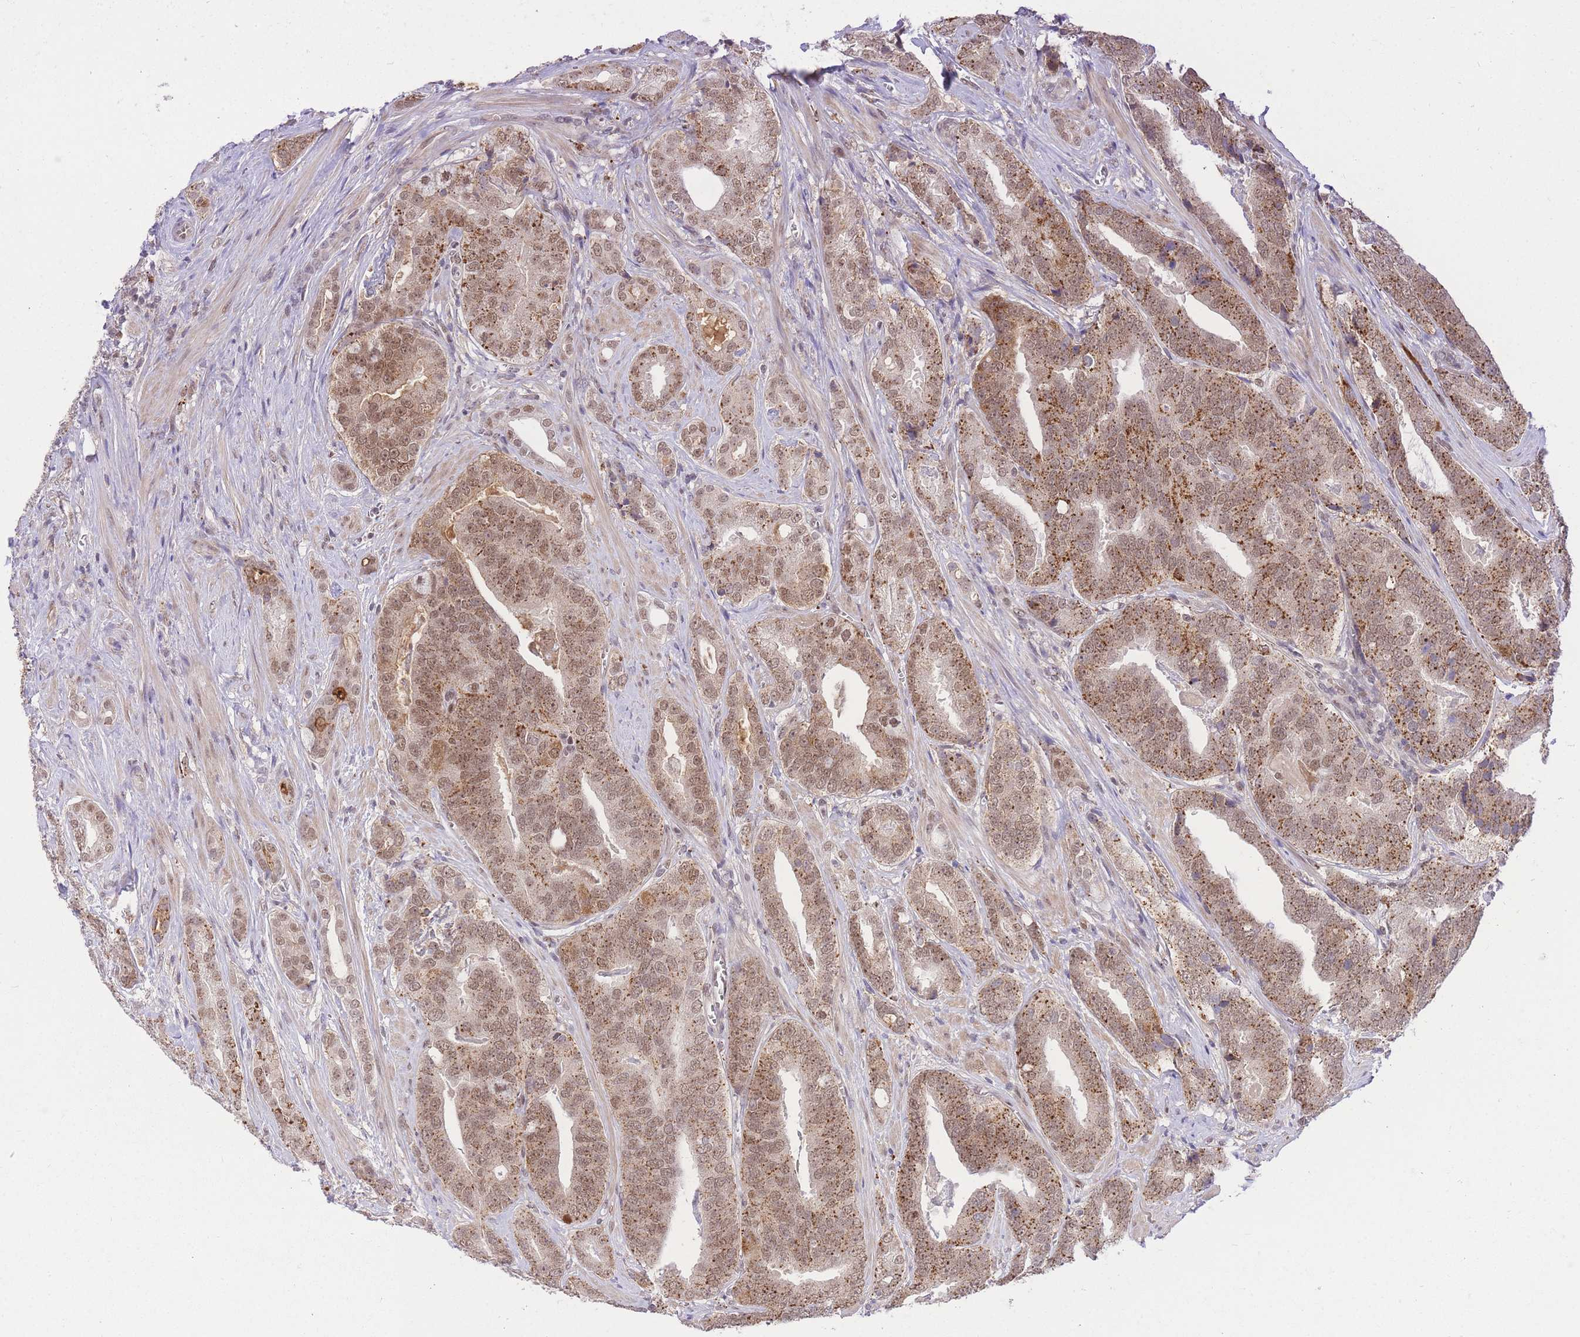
{"staining": {"intensity": "moderate", "quantity": ">75%", "location": "cytoplasmic/membranous,nuclear"}, "tissue": "prostate cancer", "cell_type": "Tumor cells", "image_type": "cancer", "snomed": [{"axis": "morphology", "description": "Adenocarcinoma, High grade"}, {"axis": "topography", "description": "Prostate"}], "caption": "Immunohistochemistry histopathology image of human prostate high-grade adenocarcinoma stained for a protein (brown), which shows medium levels of moderate cytoplasmic/membranous and nuclear positivity in about >75% of tumor cells.", "gene": "UBXN7", "patient": {"sex": "male", "age": 55}}